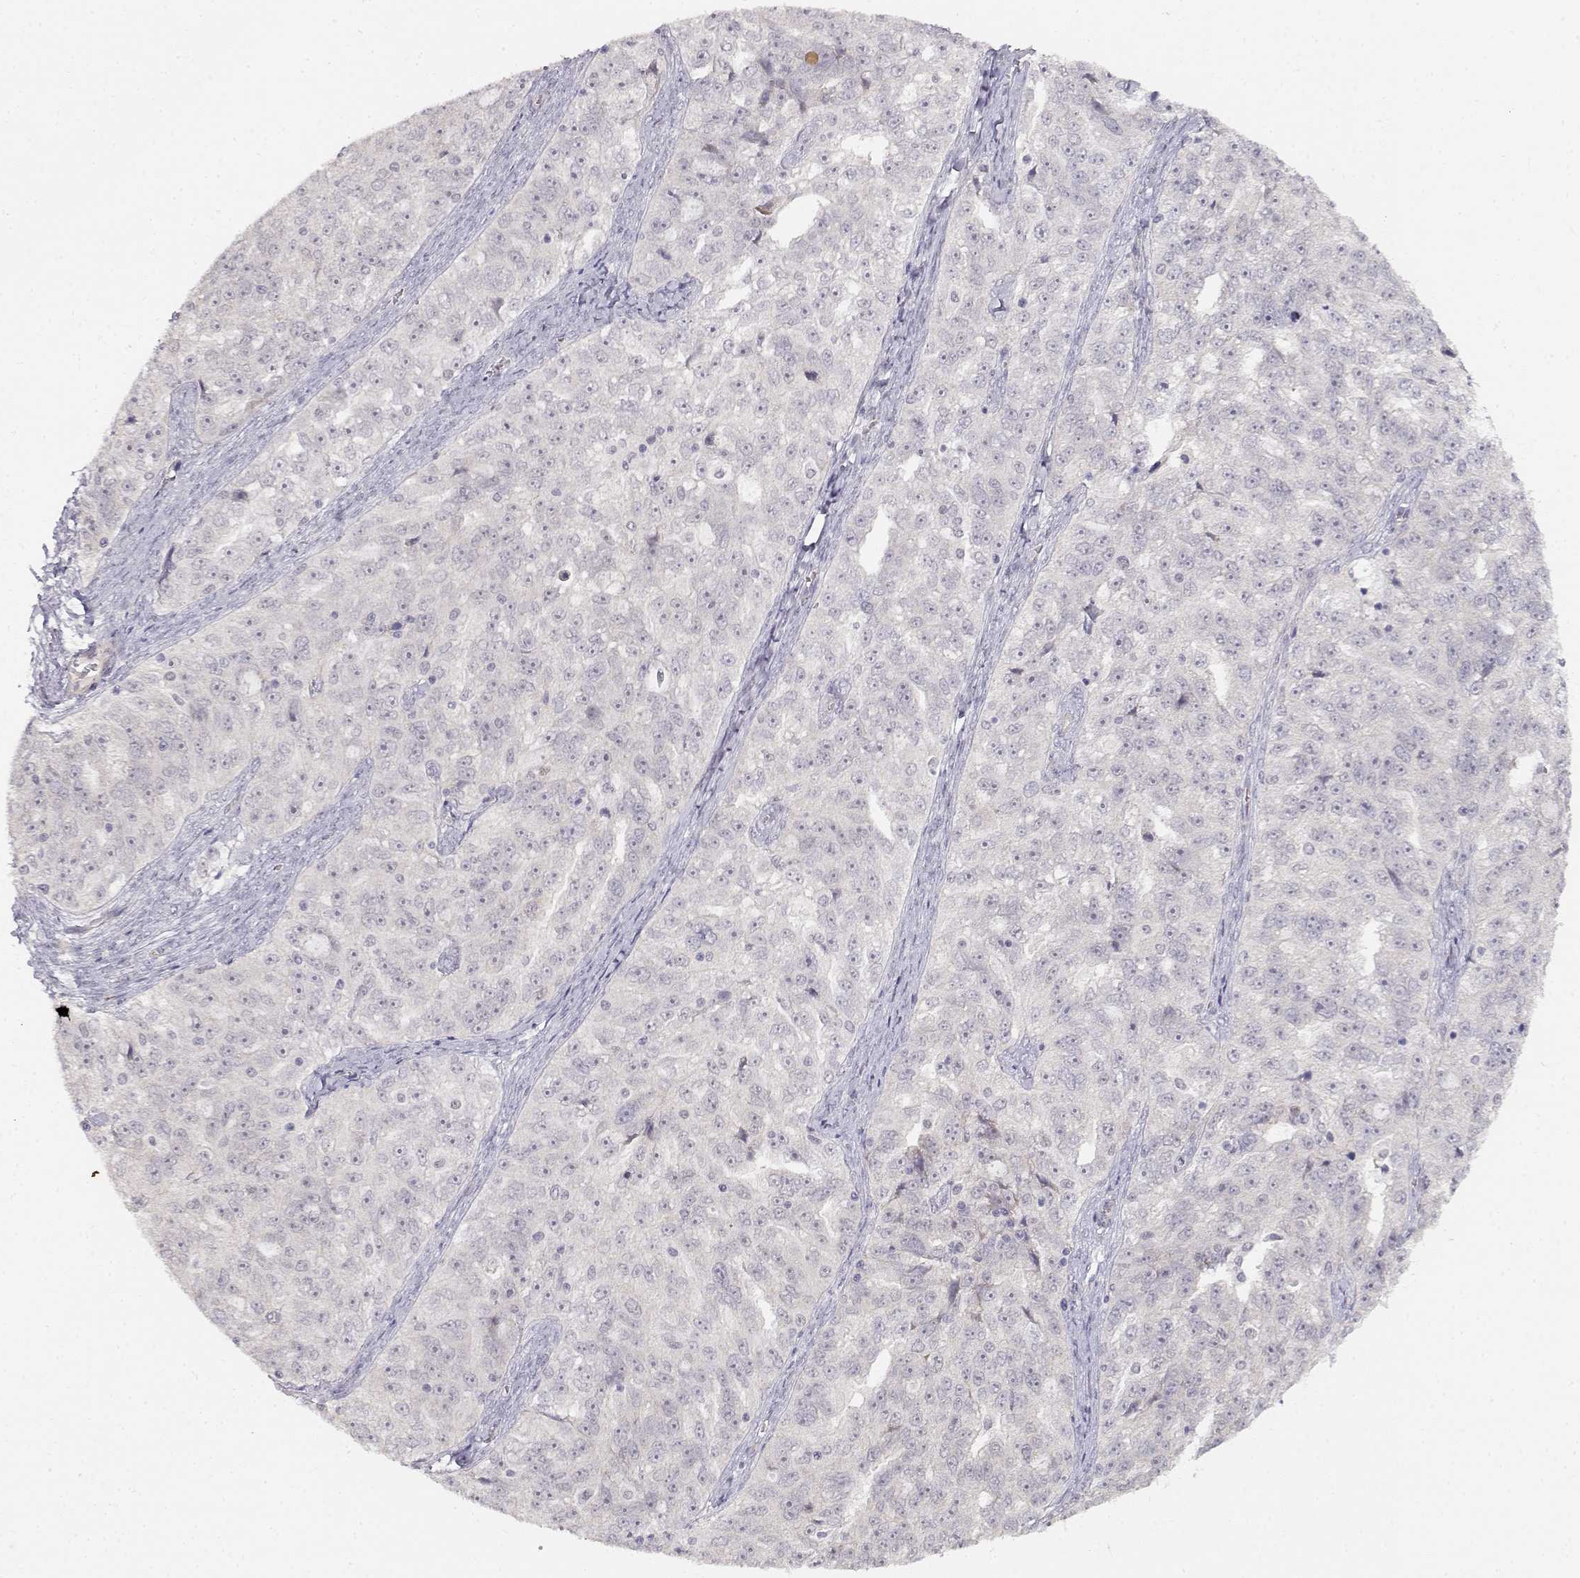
{"staining": {"intensity": "negative", "quantity": "none", "location": "none"}, "tissue": "ovarian cancer", "cell_type": "Tumor cells", "image_type": "cancer", "snomed": [{"axis": "morphology", "description": "Cystadenocarcinoma, serous, NOS"}, {"axis": "topography", "description": "Ovary"}], "caption": "Photomicrograph shows no significant protein staining in tumor cells of ovarian serous cystadenocarcinoma.", "gene": "EAF2", "patient": {"sex": "female", "age": 51}}